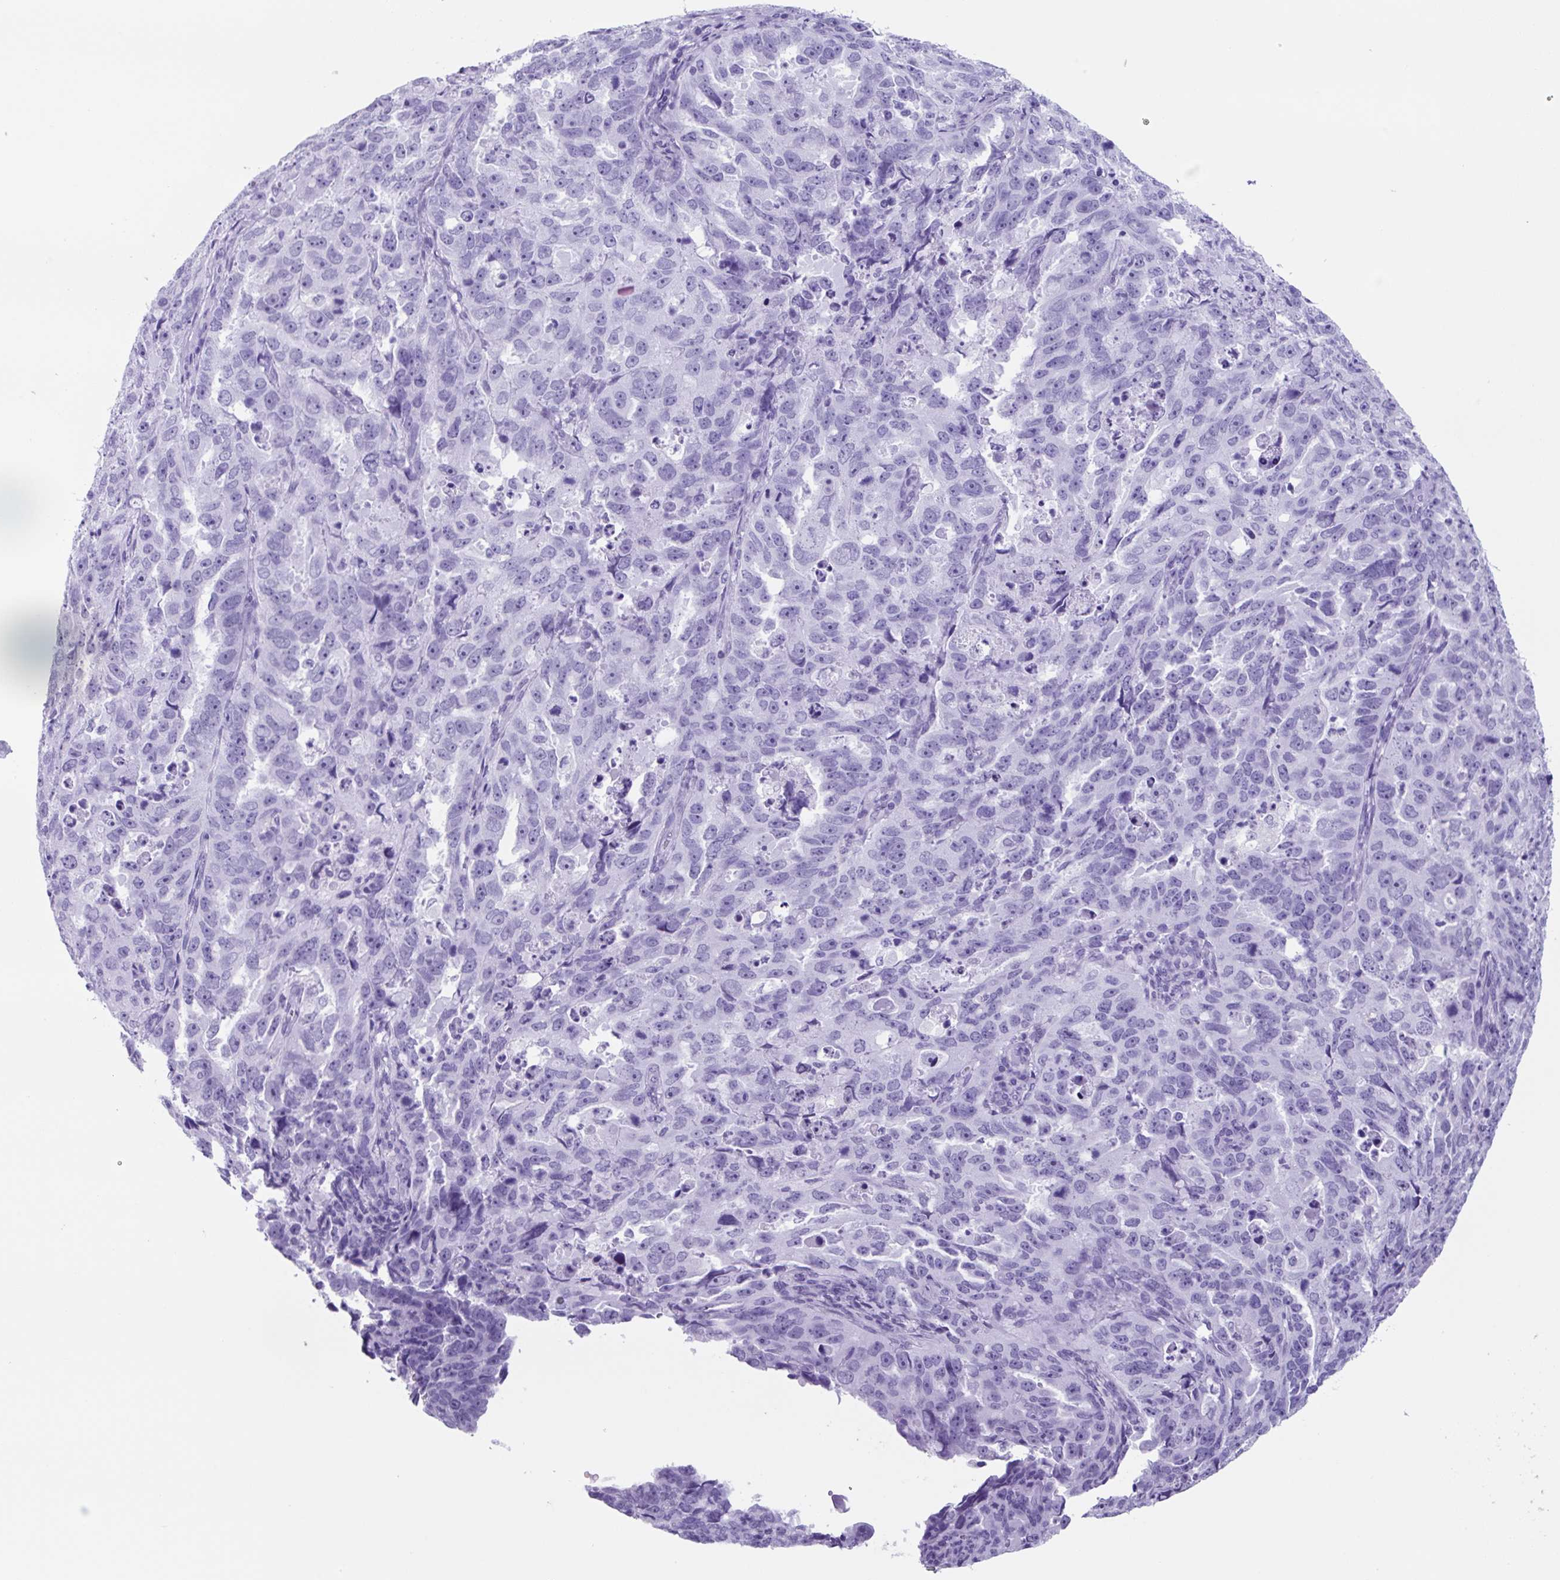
{"staining": {"intensity": "negative", "quantity": "none", "location": "none"}, "tissue": "endometrial cancer", "cell_type": "Tumor cells", "image_type": "cancer", "snomed": [{"axis": "morphology", "description": "Adenocarcinoma, NOS"}, {"axis": "topography", "description": "Endometrium"}], "caption": "A micrograph of human endometrial cancer (adenocarcinoma) is negative for staining in tumor cells. The staining is performed using DAB brown chromogen with nuclei counter-stained in using hematoxylin.", "gene": "TNFRSF8", "patient": {"sex": "female", "age": 65}}